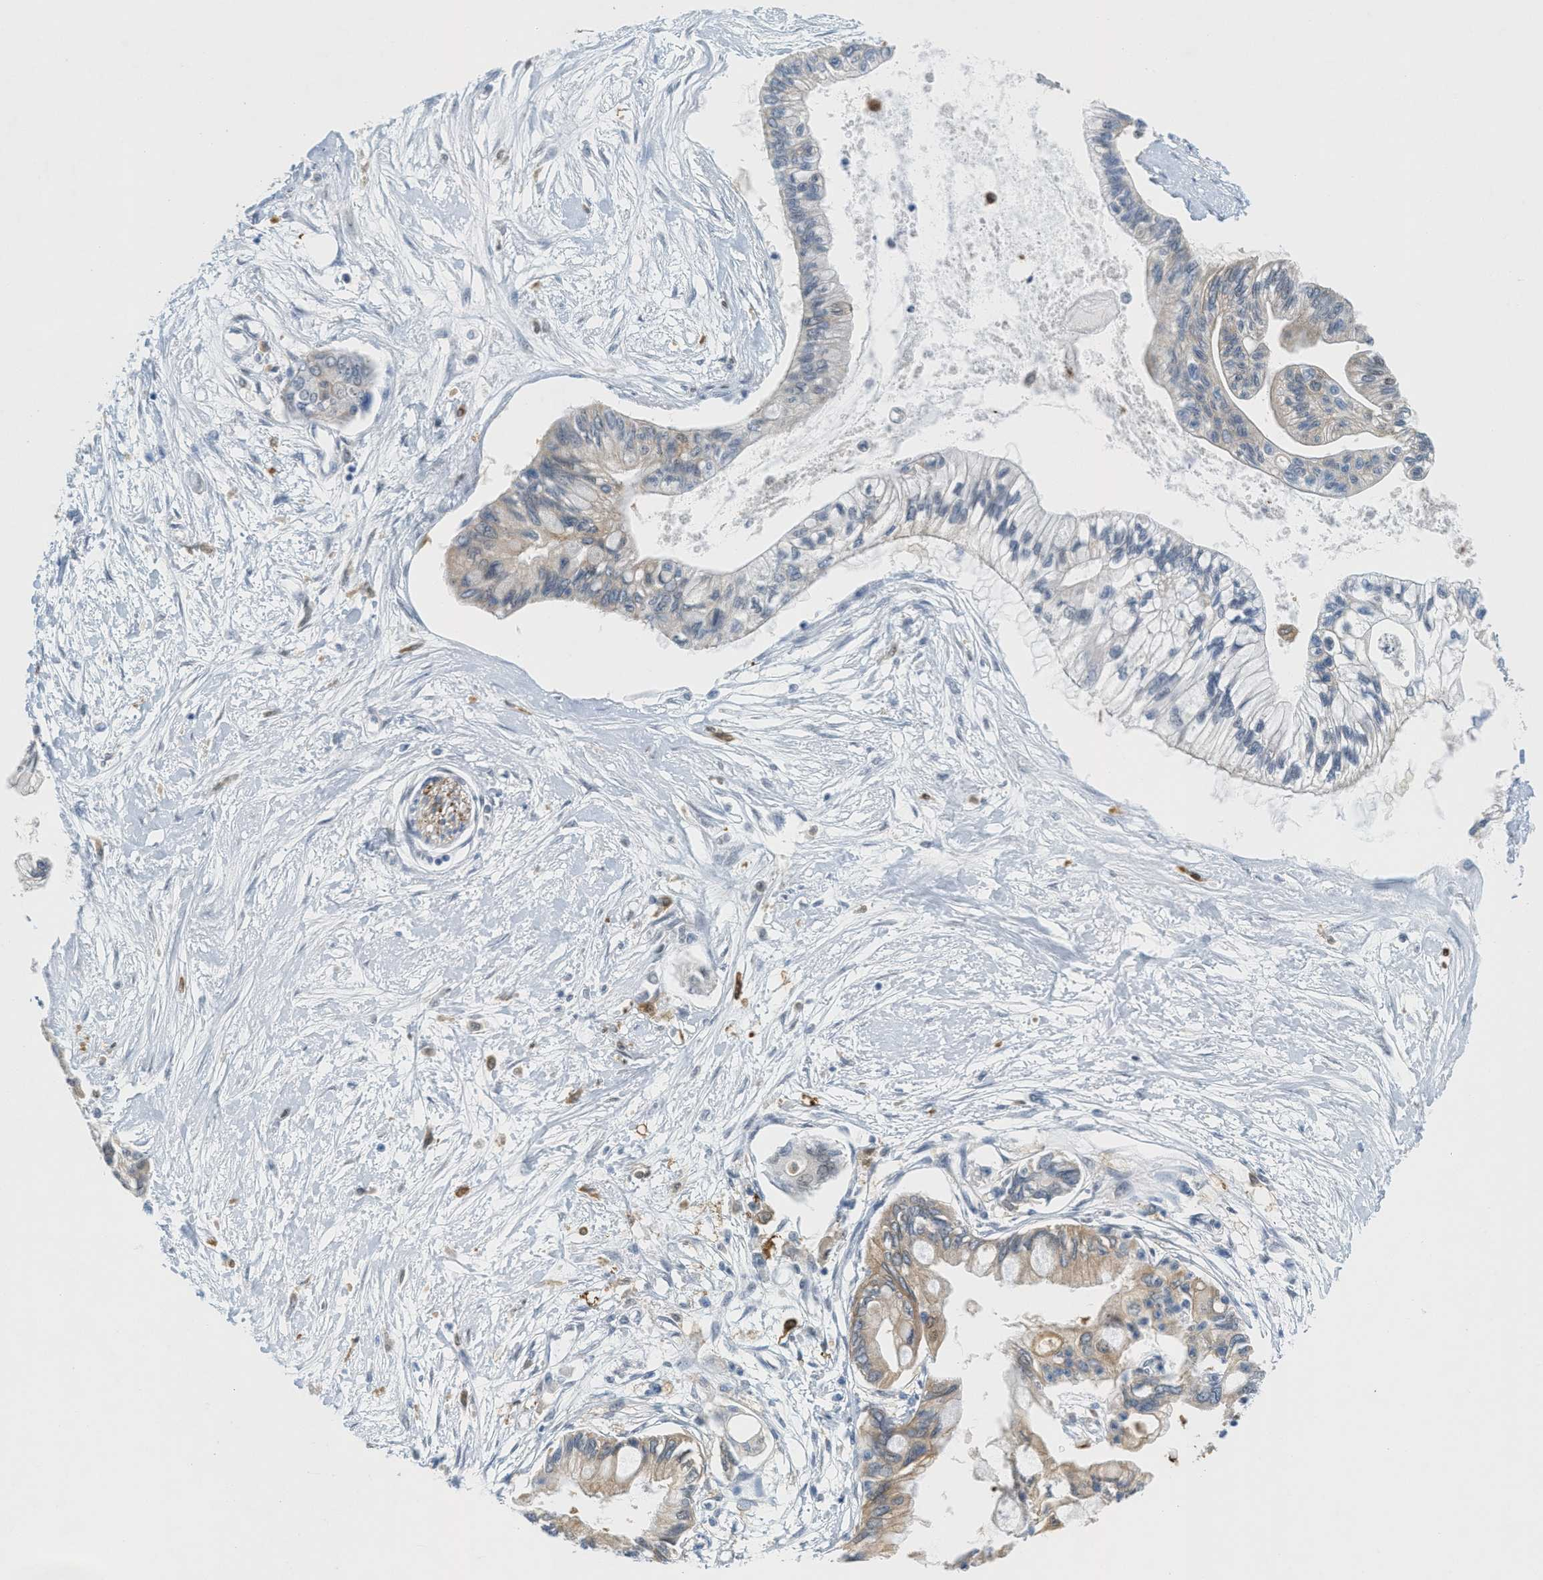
{"staining": {"intensity": "moderate", "quantity": "25%-75%", "location": "cytoplasmic/membranous"}, "tissue": "pancreatic cancer", "cell_type": "Tumor cells", "image_type": "cancer", "snomed": [{"axis": "morphology", "description": "Adenocarcinoma, NOS"}, {"axis": "topography", "description": "Pancreas"}], "caption": "Immunohistochemistry (IHC) (DAB (3,3'-diaminobenzidine)) staining of human pancreatic cancer (adenocarcinoma) demonstrates moderate cytoplasmic/membranous protein expression in approximately 25%-75% of tumor cells.", "gene": "HS3ST2", "patient": {"sex": "female", "age": 77}}